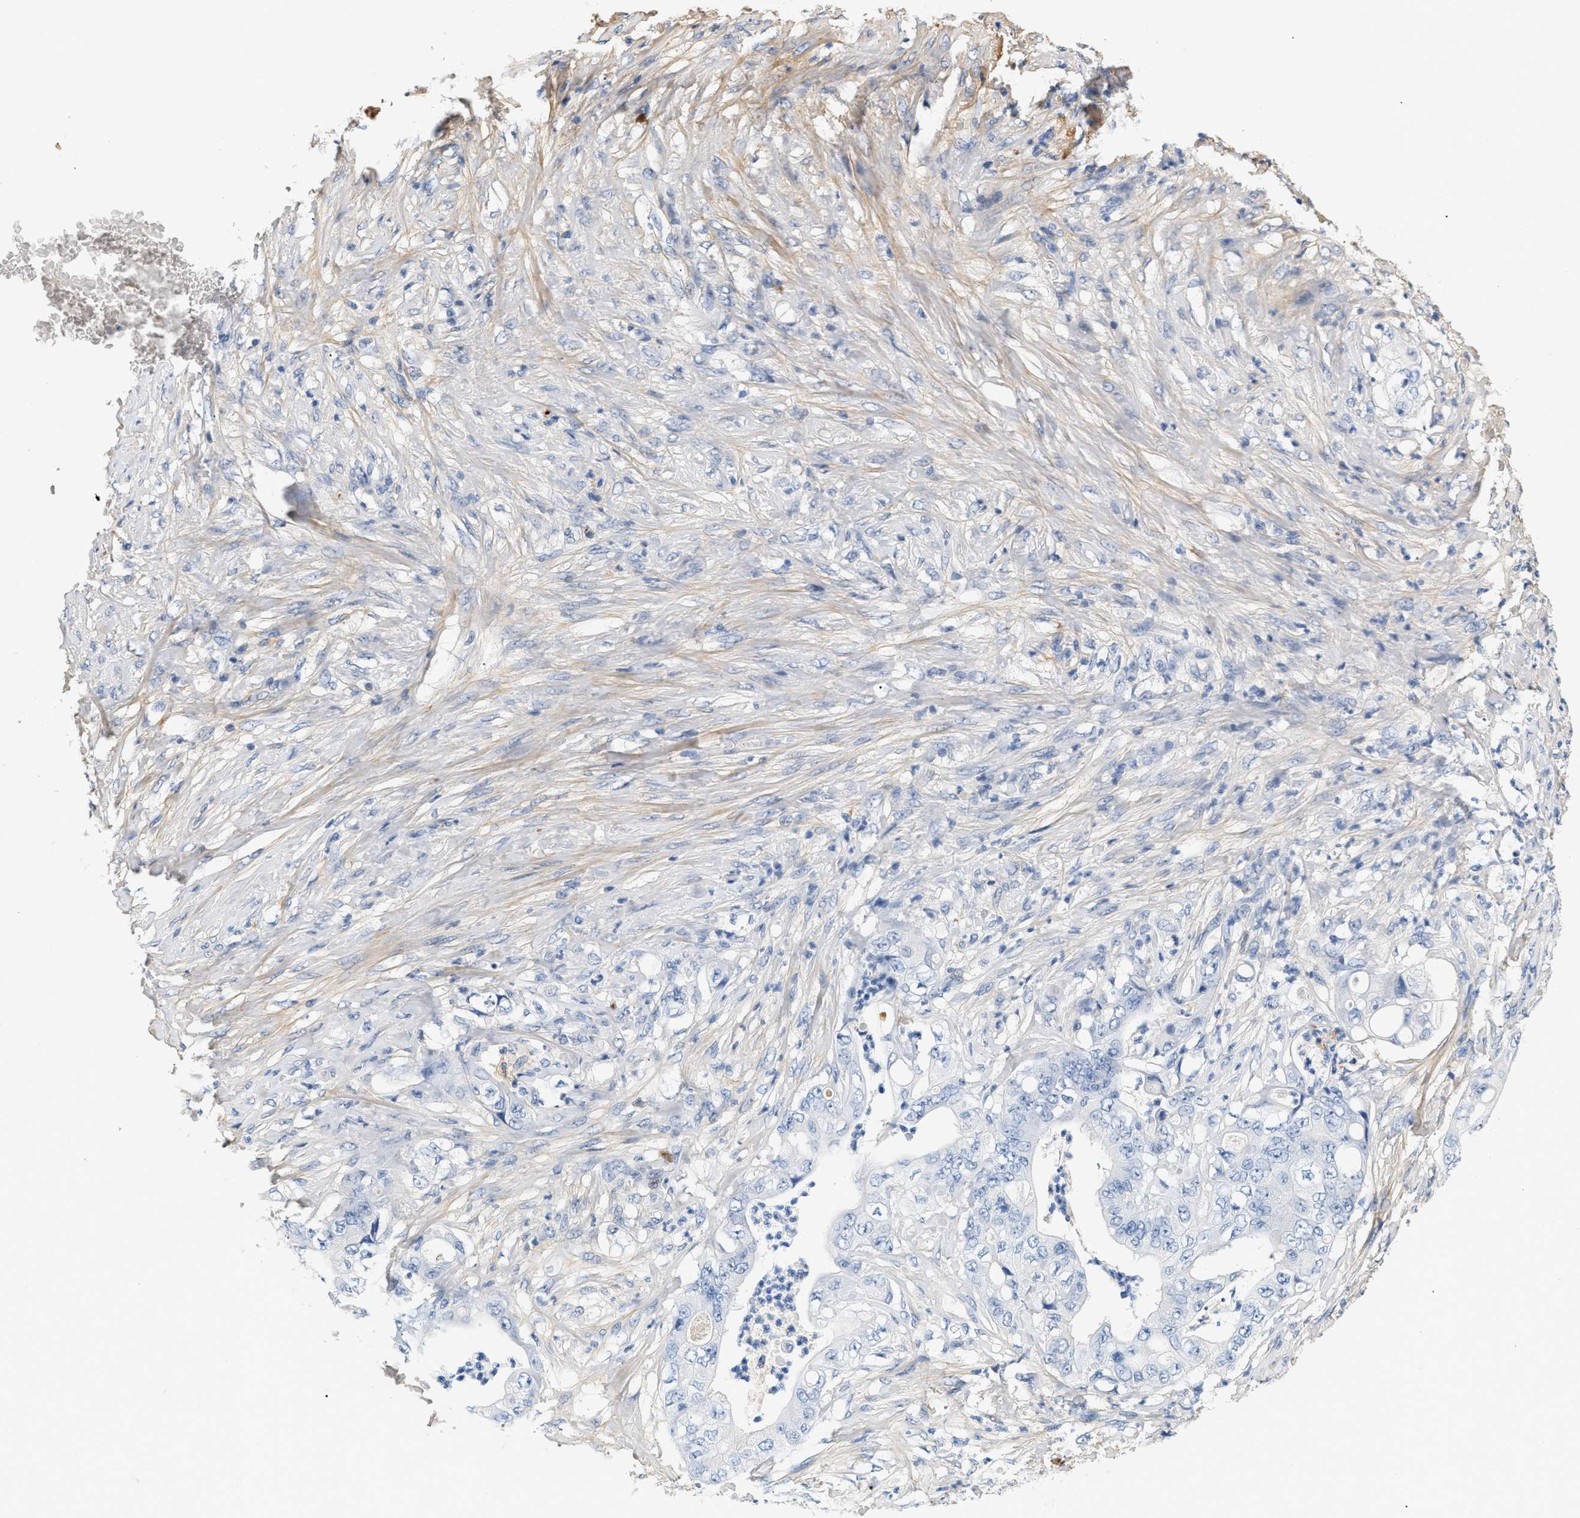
{"staining": {"intensity": "negative", "quantity": "none", "location": "none"}, "tissue": "stomach cancer", "cell_type": "Tumor cells", "image_type": "cancer", "snomed": [{"axis": "morphology", "description": "Adenocarcinoma, NOS"}, {"axis": "topography", "description": "Stomach"}], "caption": "Stomach adenocarcinoma stained for a protein using immunohistochemistry reveals no staining tumor cells.", "gene": "CFH", "patient": {"sex": "female", "age": 73}}